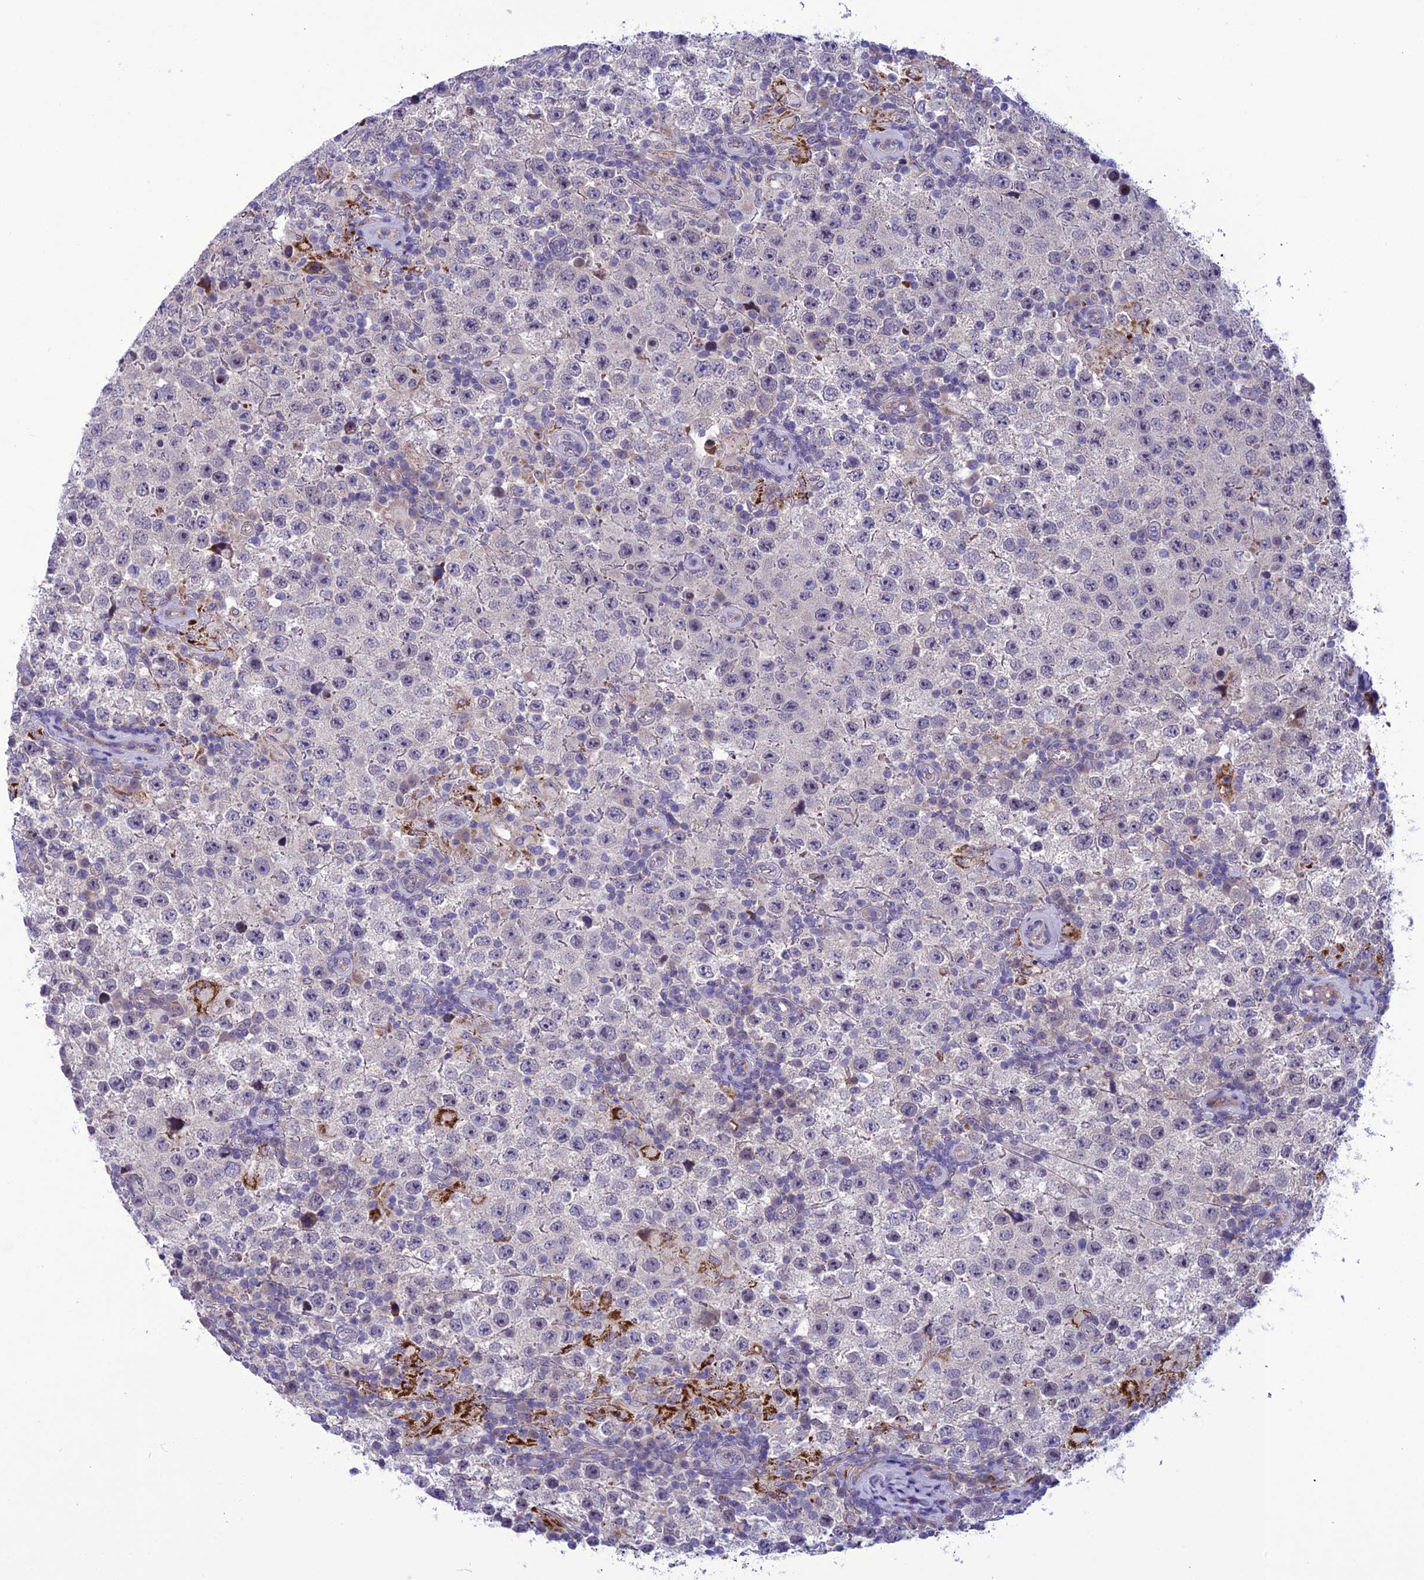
{"staining": {"intensity": "negative", "quantity": "none", "location": "none"}, "tissue": "testis cancer", "cell_type": "Tumor cells", "image_type": "cancer", "snomed": [{"axis": "morphology", "description": "Normal tissue, NOS"}, {"axis": "morphology", "description": "Urothelial carcinoma, High grade"}, {"axis": "morphology", "description": "Seminoma, NOS"}, {"axis": "morphology", "description": "Carcinoma, Embryonal, NOS"}, {"axis": "topography", "description": "Urinary bladder"}, {"axis": "topography", "description": "Testis"}], "caption": "A high-resolution image shows IHC staining of testis urothelial carcinoma (high-grade), which displays no significant expression in tumor cells.", "gene": "PSMF1", "patient": {"sex": "male", "age": 41}}